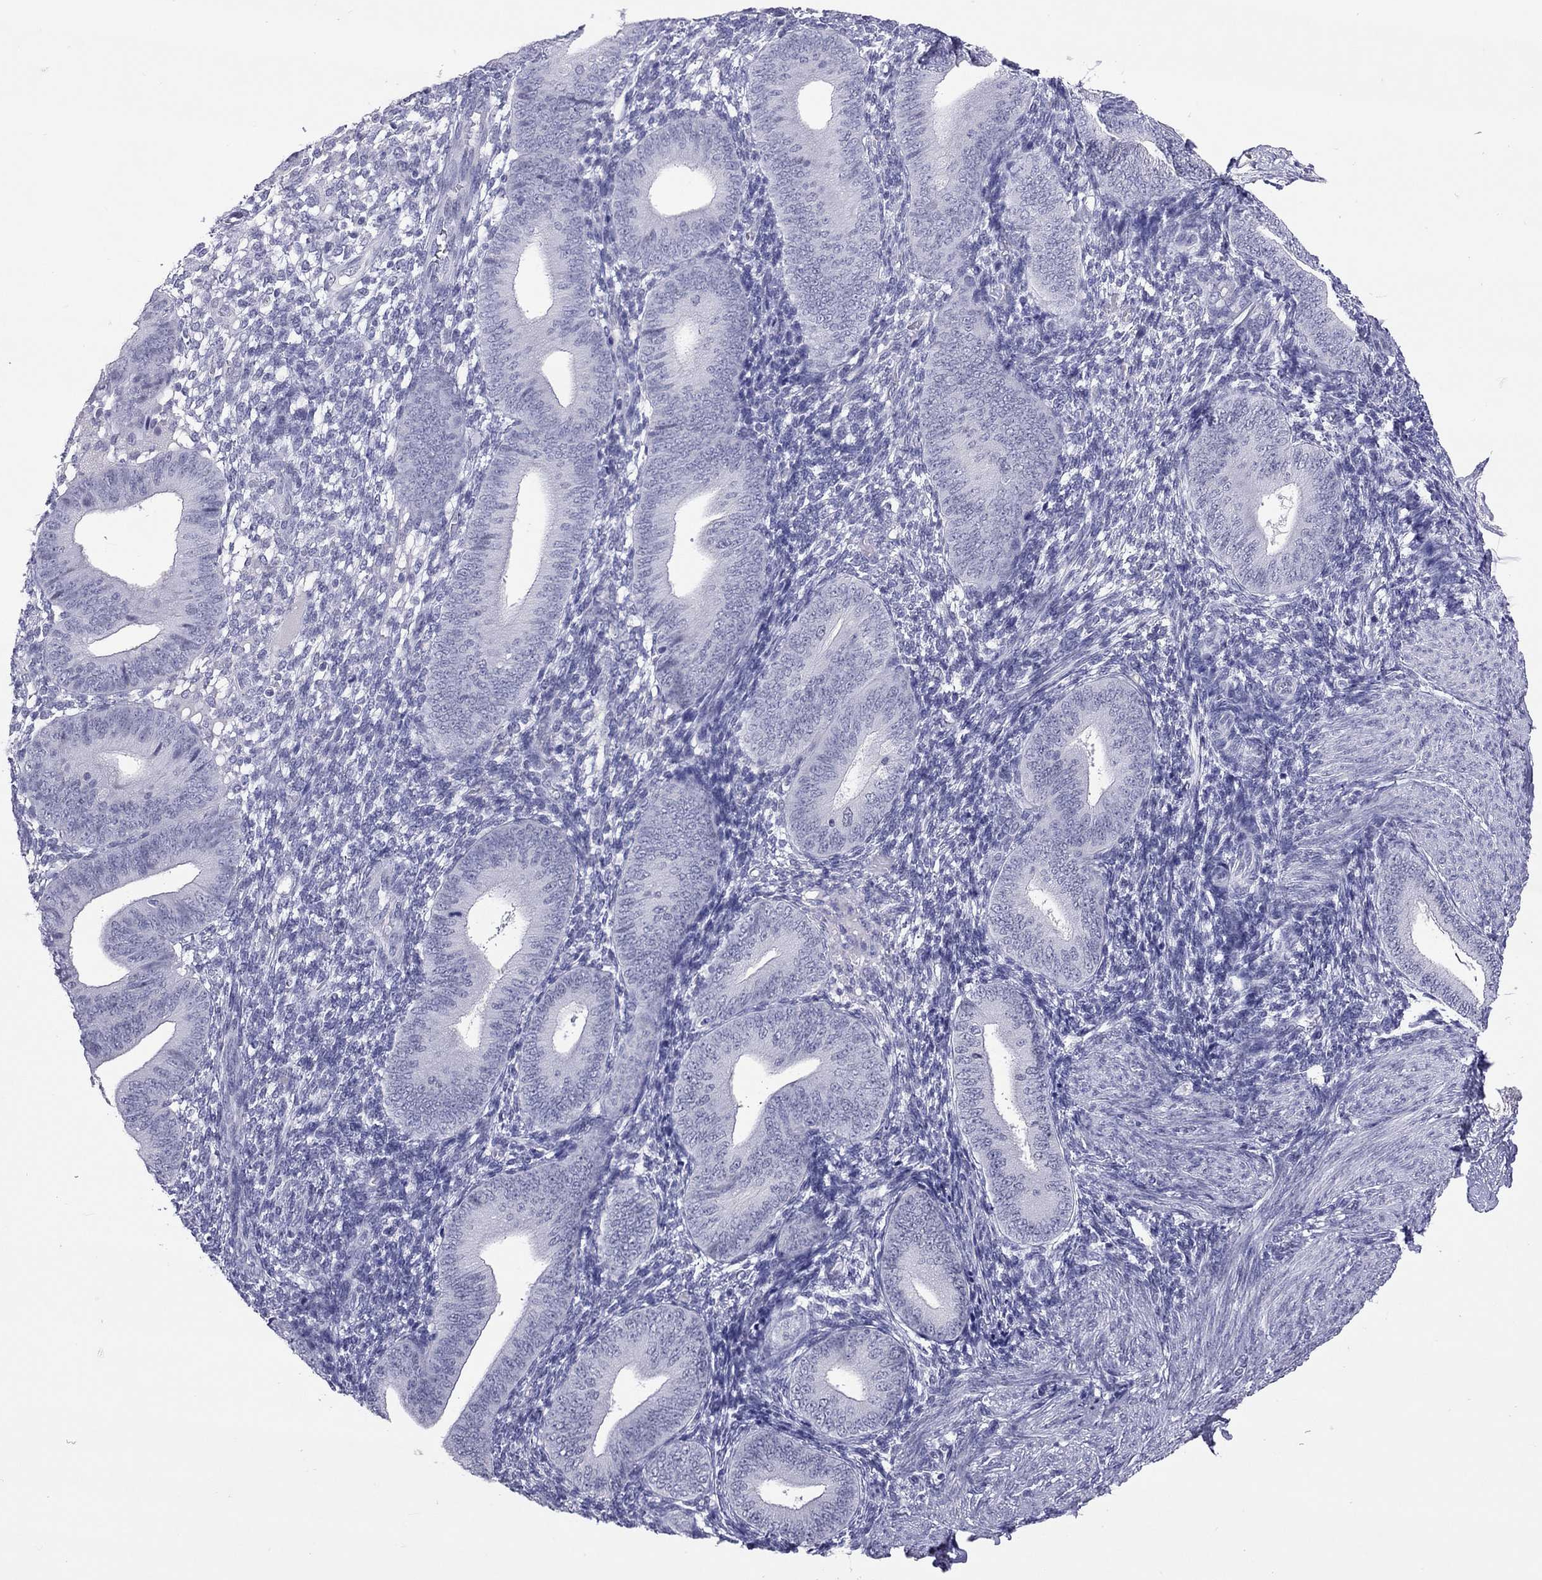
{"staining": {"intensity": "negative", "quantity": "none", "location": "none"}, "tissue": "endometrium", "cell_type": "Cells in endometrial stroma", "image_type": "normal", "snomed": [{"axis": "morphology", "description": "Normal tissue, NOS"}, {"axis": "topography", "description": "Endometrium"}], "caption": "A micrograph of human endometrium is negative for staining in cells in endometrial stroma. The staining was performed using DAB (3,3'-diaminobenzidine) to visualize the protein expression in brown, while the nuclei were stained in blue with hematoxylin (Magnification: 20x).", "gene": "JHY", "patient": {"sex": "female", "age": 39}}